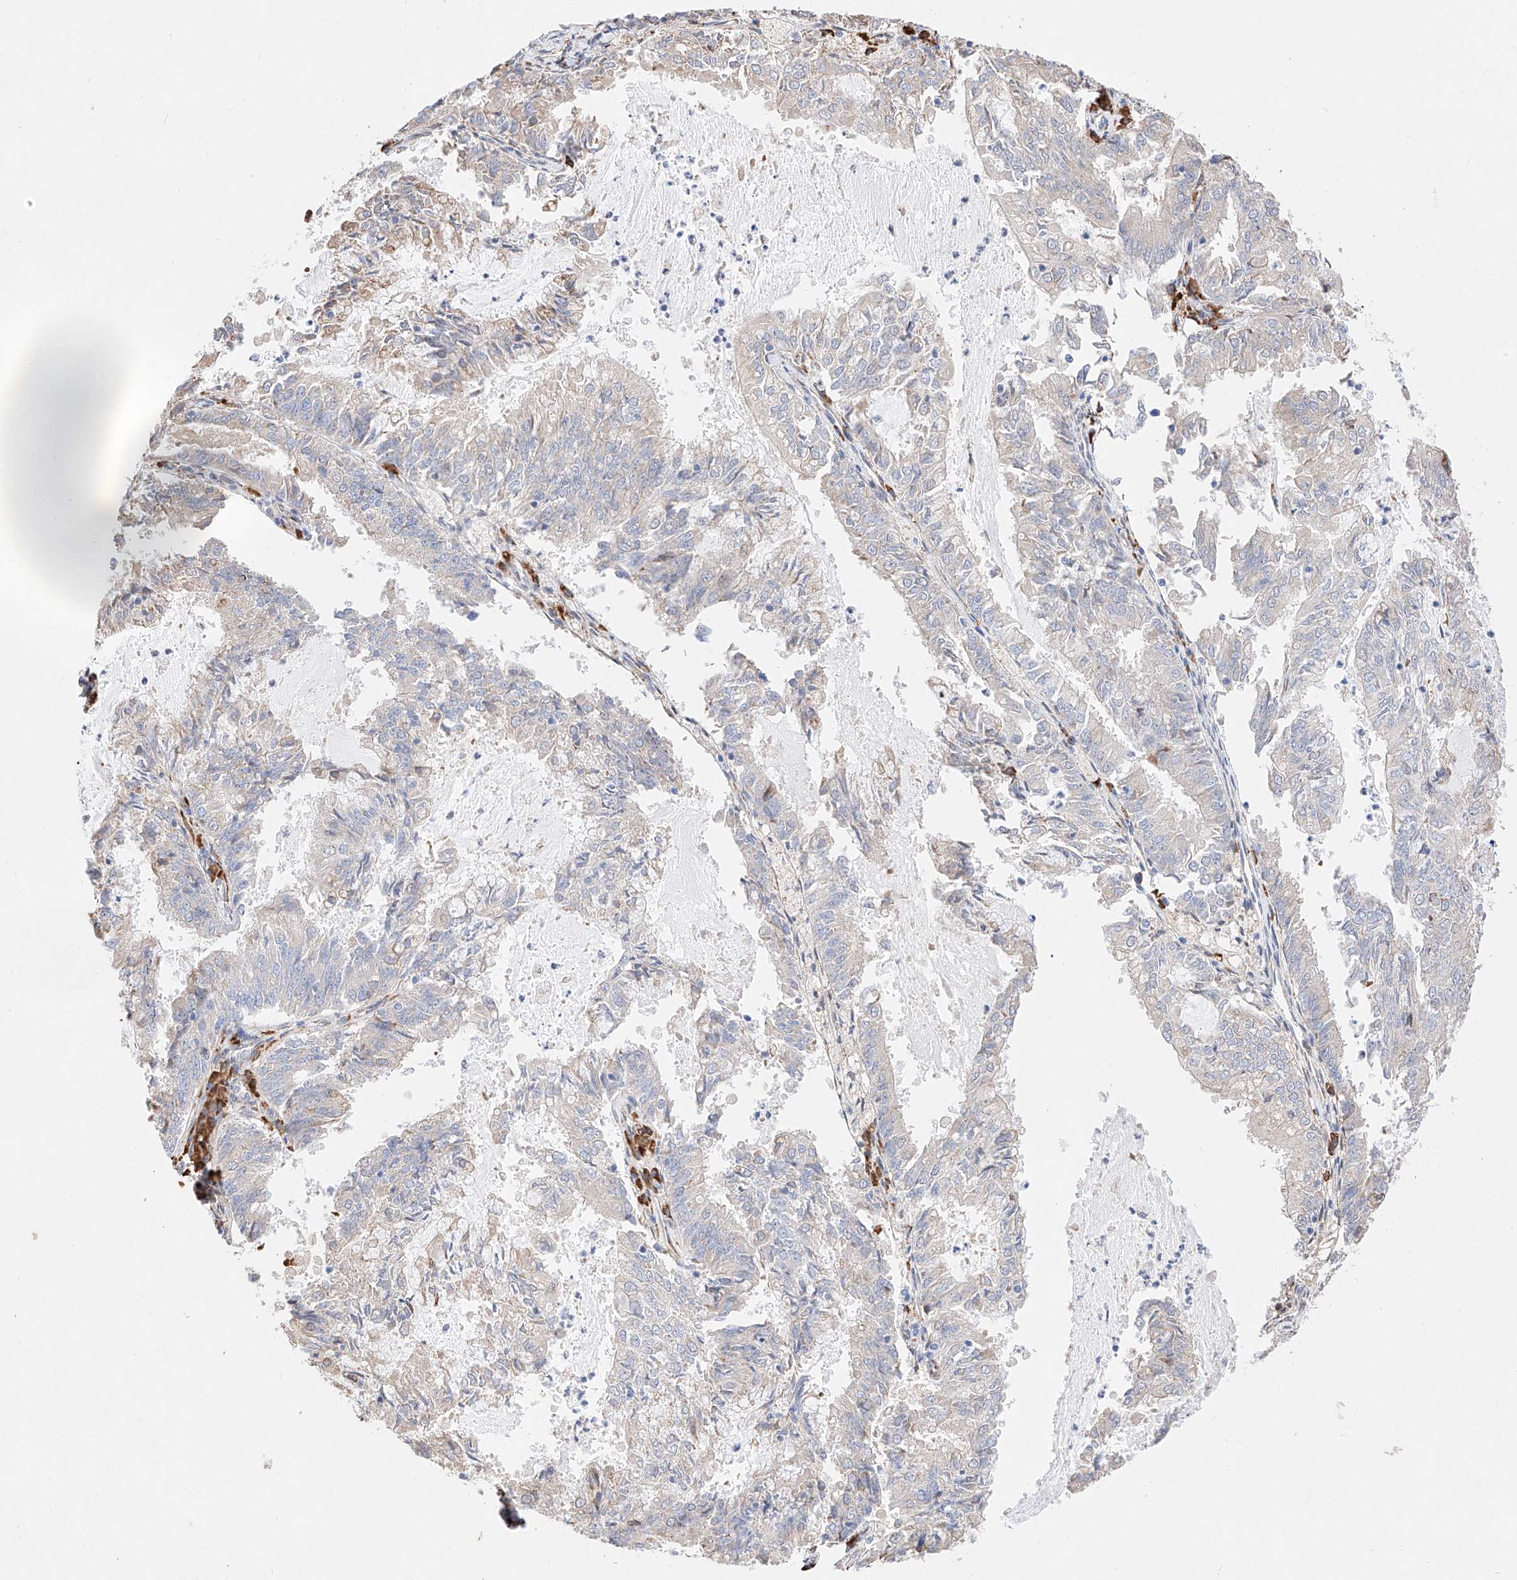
{"staining": {"intensity": "negative", "quantity": "none", "location": "none"}, "tissue": "endometrial cancer", "cell_type": "Tumor cells", "image_type": "cancer", "snomed": [{"axis": "morphology", "description": "Adenocarcinoma, NOS"}, {"axis": "topography", "description": "Endometrium"}], "caption": "Immunohistochemistry (IHC) of human endometrial cancer exhibits no staining in tumor cells. (DAB (3,3'-diaminobenzidine) immunohistochemistry visualized using brightfield microscopy, high magnification).", "gene": "ATP9B", "patient": {"sex": "female", "age": 57}}